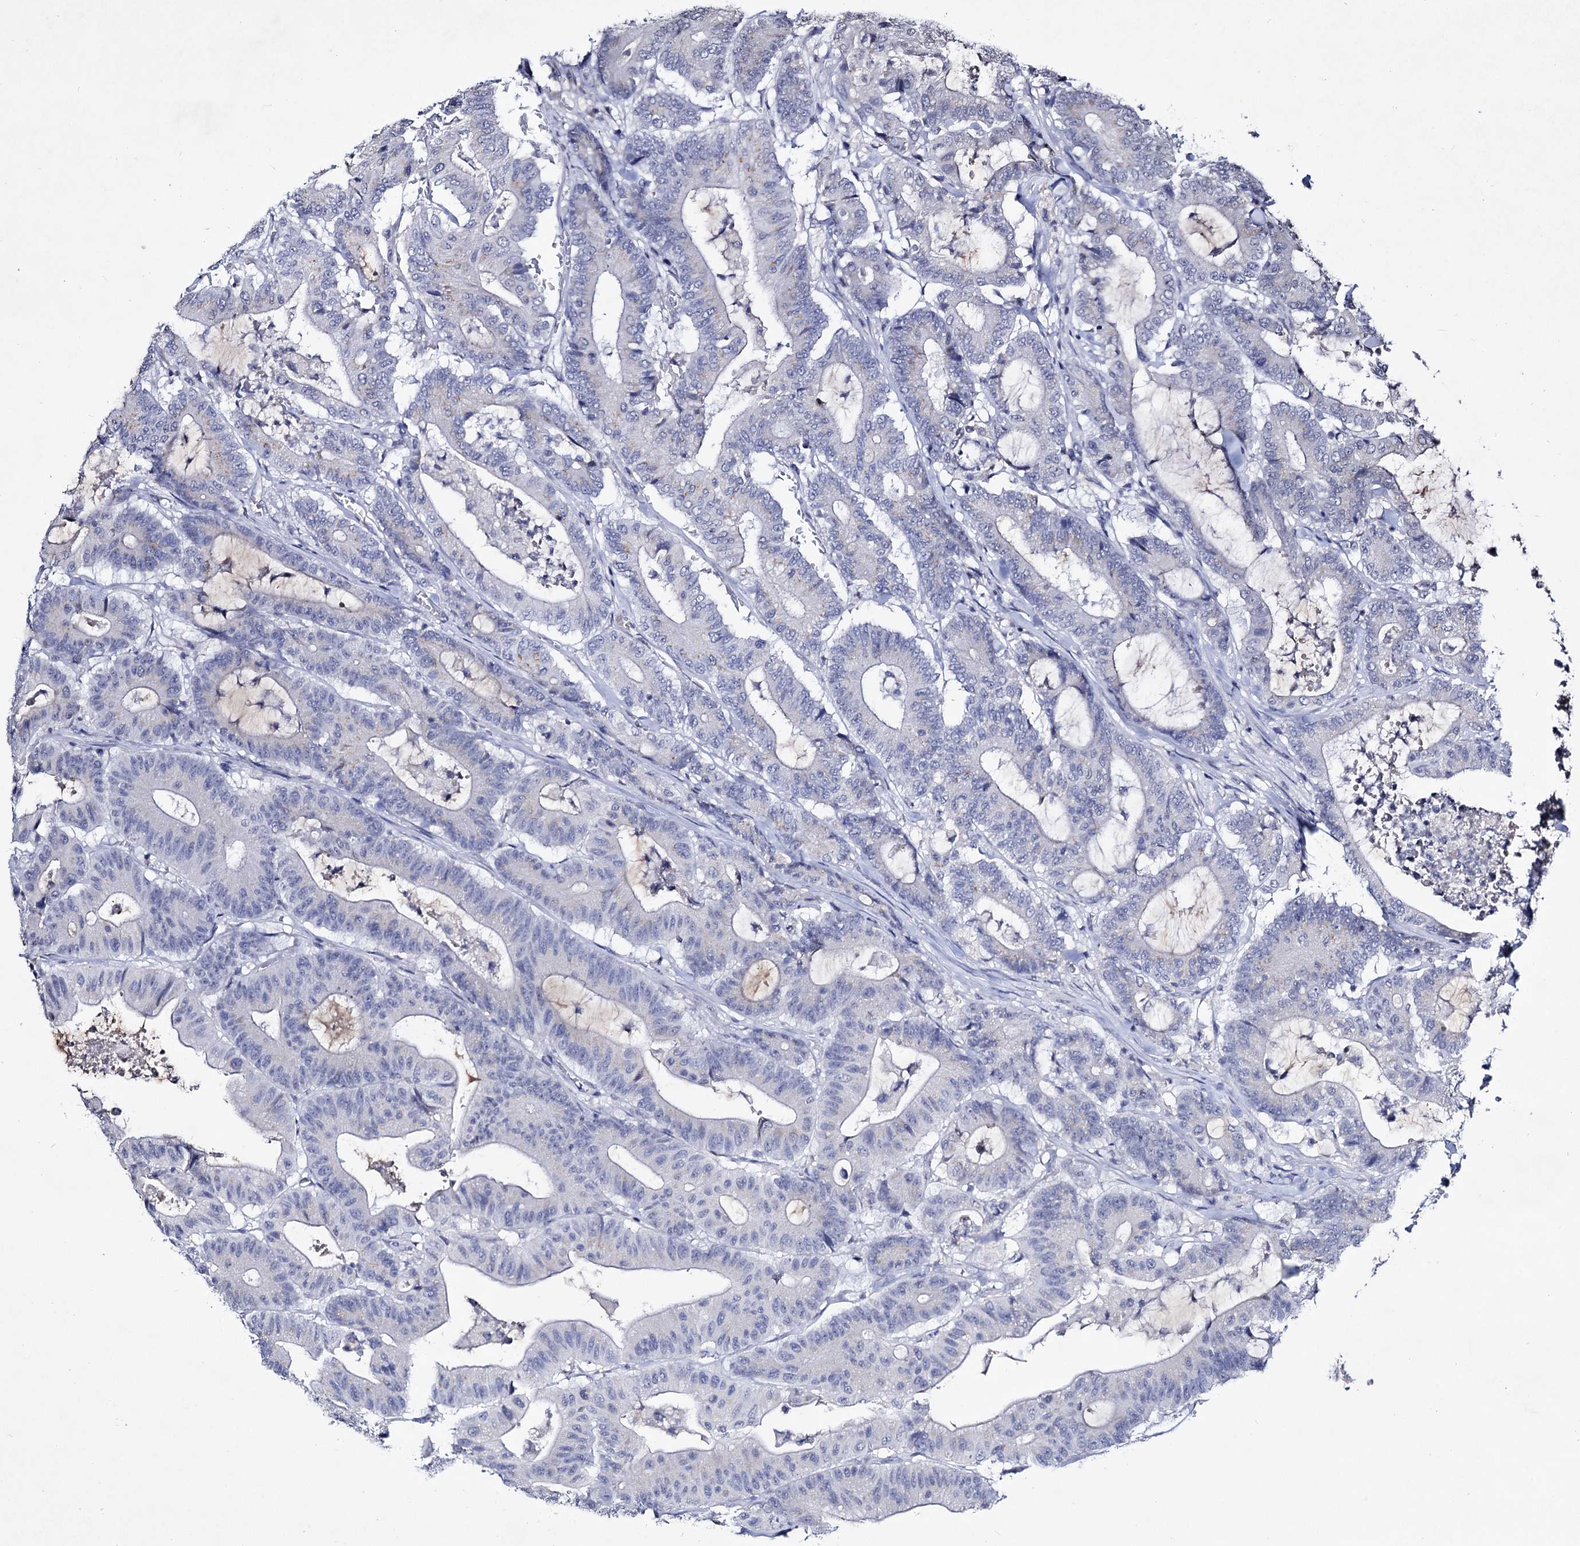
{"staining": {"intensity": "negative", "quantity": "none", "location": "none"}, "tissue": "colorectal cancer", "cell_type": "Tumor cells", "image_type": "cancer", "snomed": [{"axis": "morphology", "description": "Adenocarcinoma, NOS"}, {"axis": "topography", "description": "Colon"}], "caption": "Tumor cells are negative for protein expression in human colorectal cancer.", "gene": "PLIN1", "patient": {"sex": "female", "age": 84}}